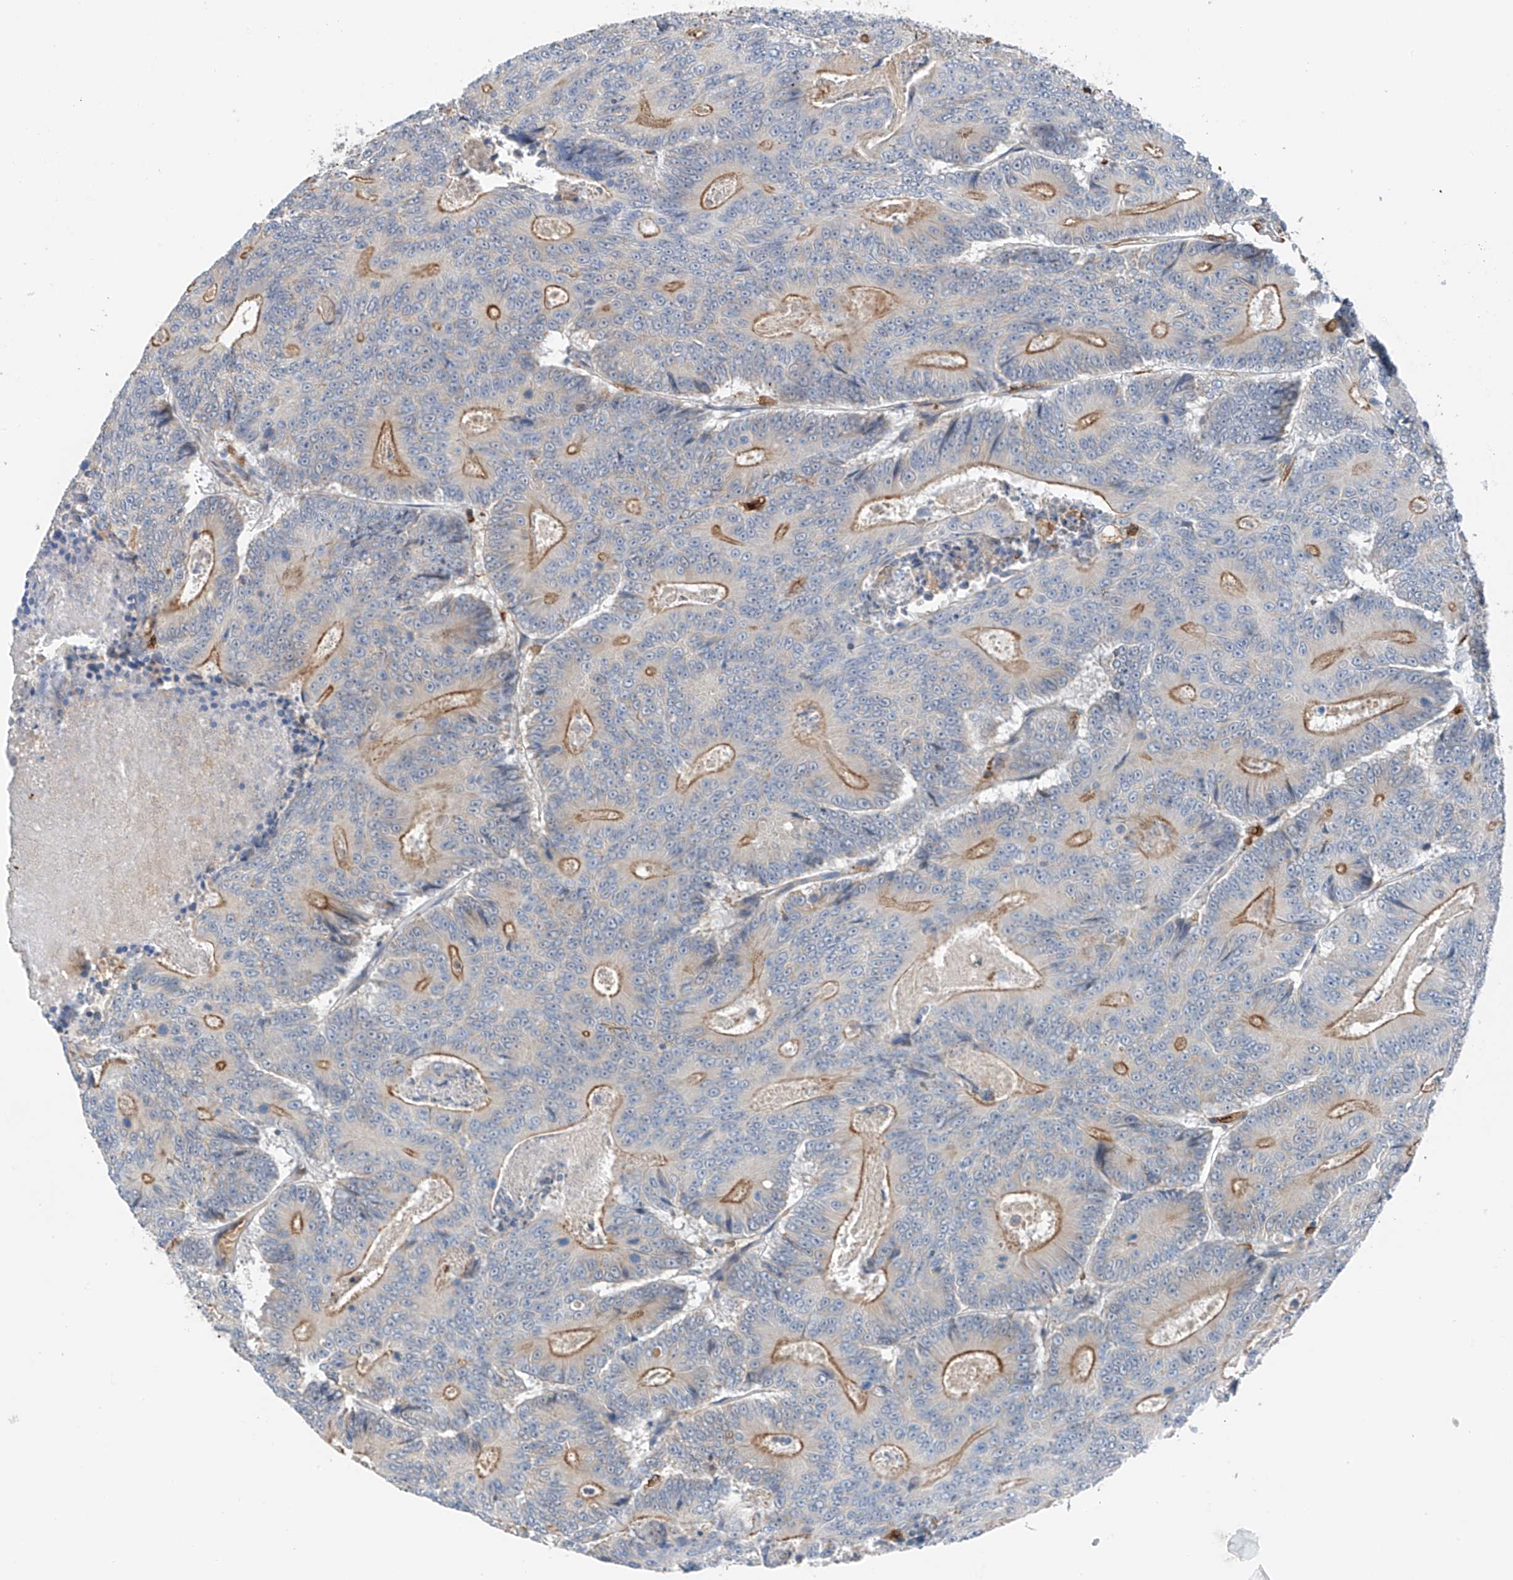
{"staining": {"intensity": "moderate", "quantity": "<25%", "location": "cytoplasmic/membranous"}, "tissue": "colorectal cancer", "cell_type": "Tumor cells", "image_type": "cancer", "snomed": [{"axis": "morphology", "description": "Adenocarcinoma, NOS"}, {"axis": "topography", "description": "Colon"}], "caption": "A photomicrograph of colorectal cancer stained for a protein exhibits moderate cytoplasmic/membranous brown staining in tumor cells. (Stains: DAB in brown, nuclei in blue, Microscopy: brightfield microscopy at high magnification).", "gene": "TBXAS1", "patient": {"sex": "male", "age": 83}}